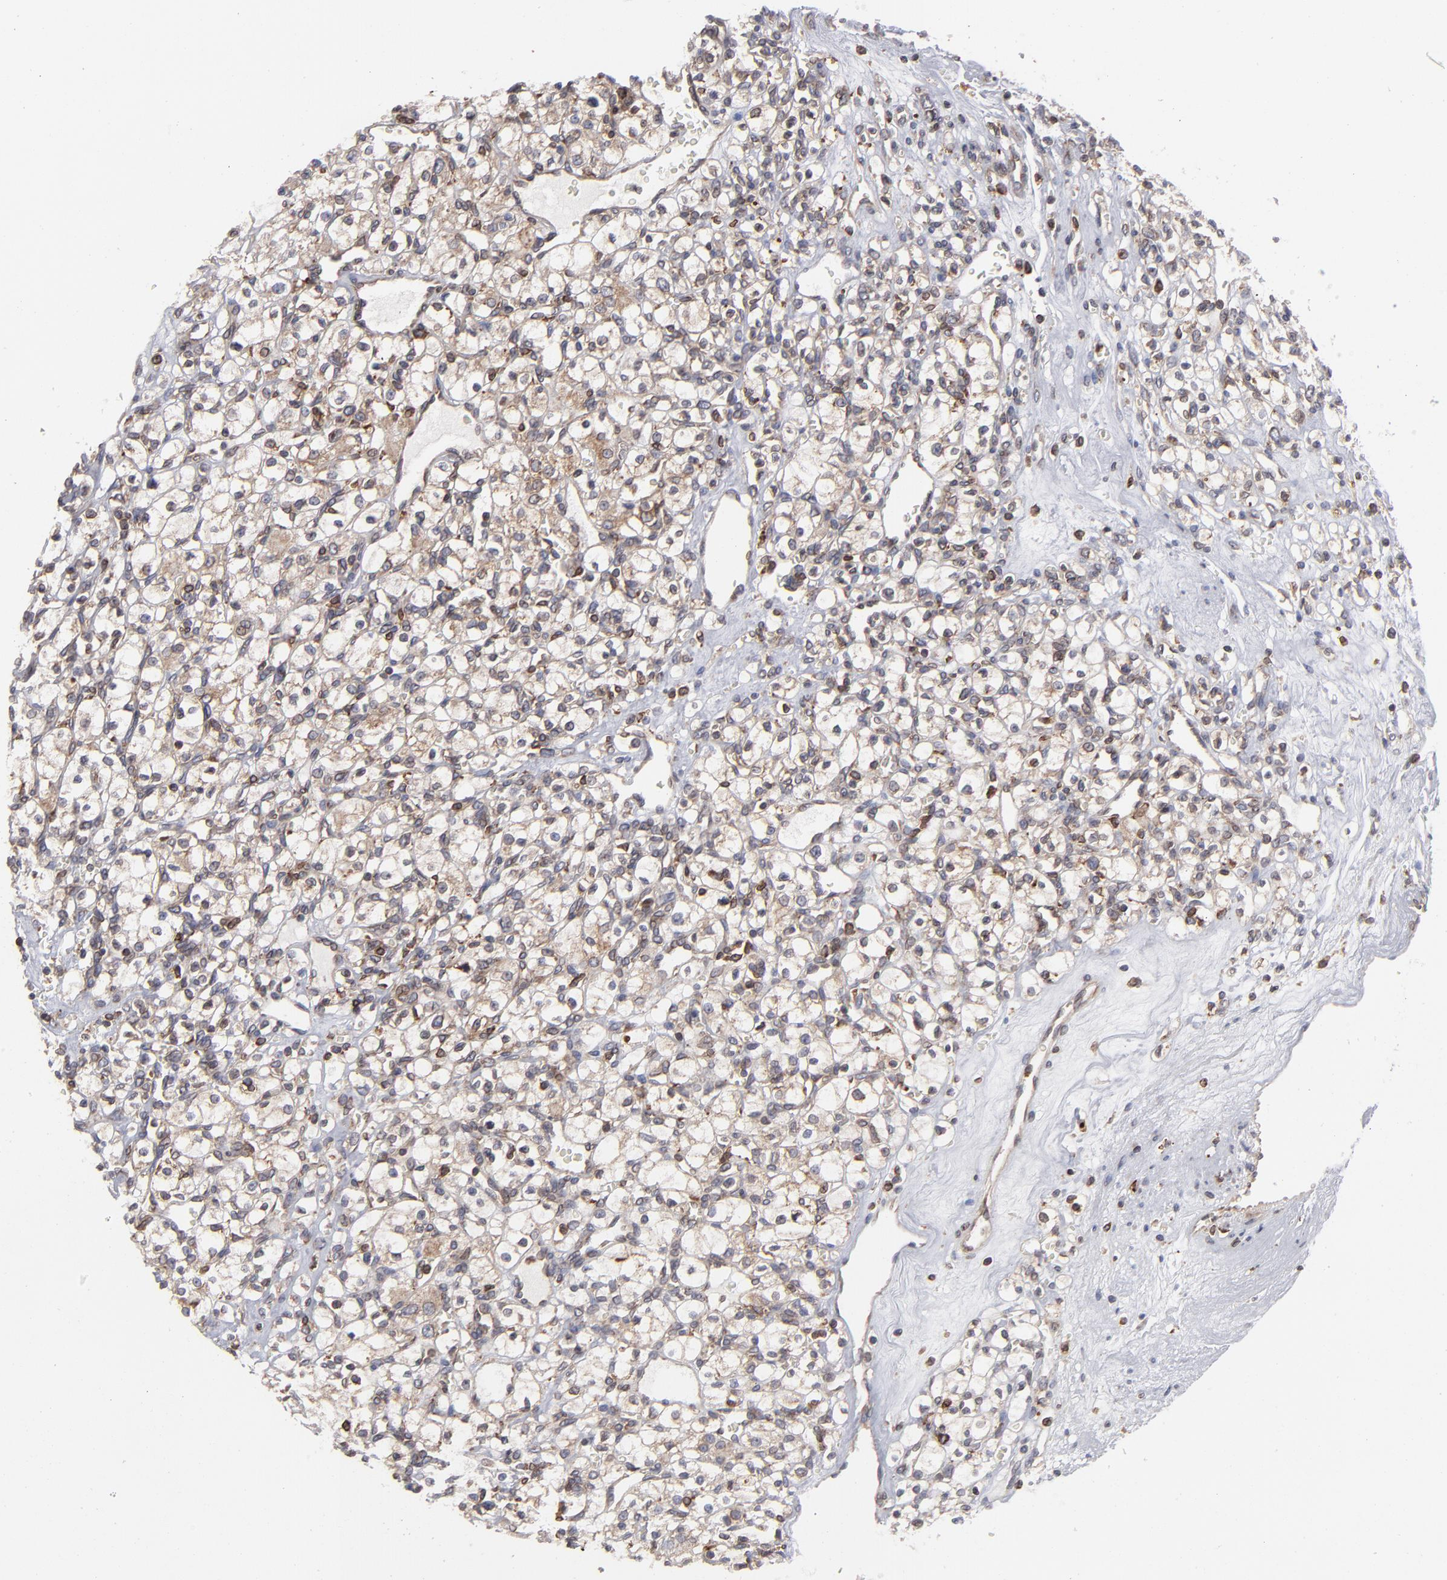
{"staining": {"intensity": "moderate", "quantity": "25%-75%", "location": "cytoplasmic/membranous"}, "tissue": "renal cancer", "cell_type": "Tumor cells", "image_type": "cancer", "snomed": [{"axis": "morphology", "description": "Adenocarcinoma, NOS"}, {"axis": "topography", "description": "Kidney"}], "caption": "Human renal cancer (adenocarcinoma) stained for a protein (brown) reveals moderate cytoplasmic/membranous positive staining in about 25%-75% of tumor cells.", "gene": "TMX1", "patient": {"sex": "female", "age": 62}}